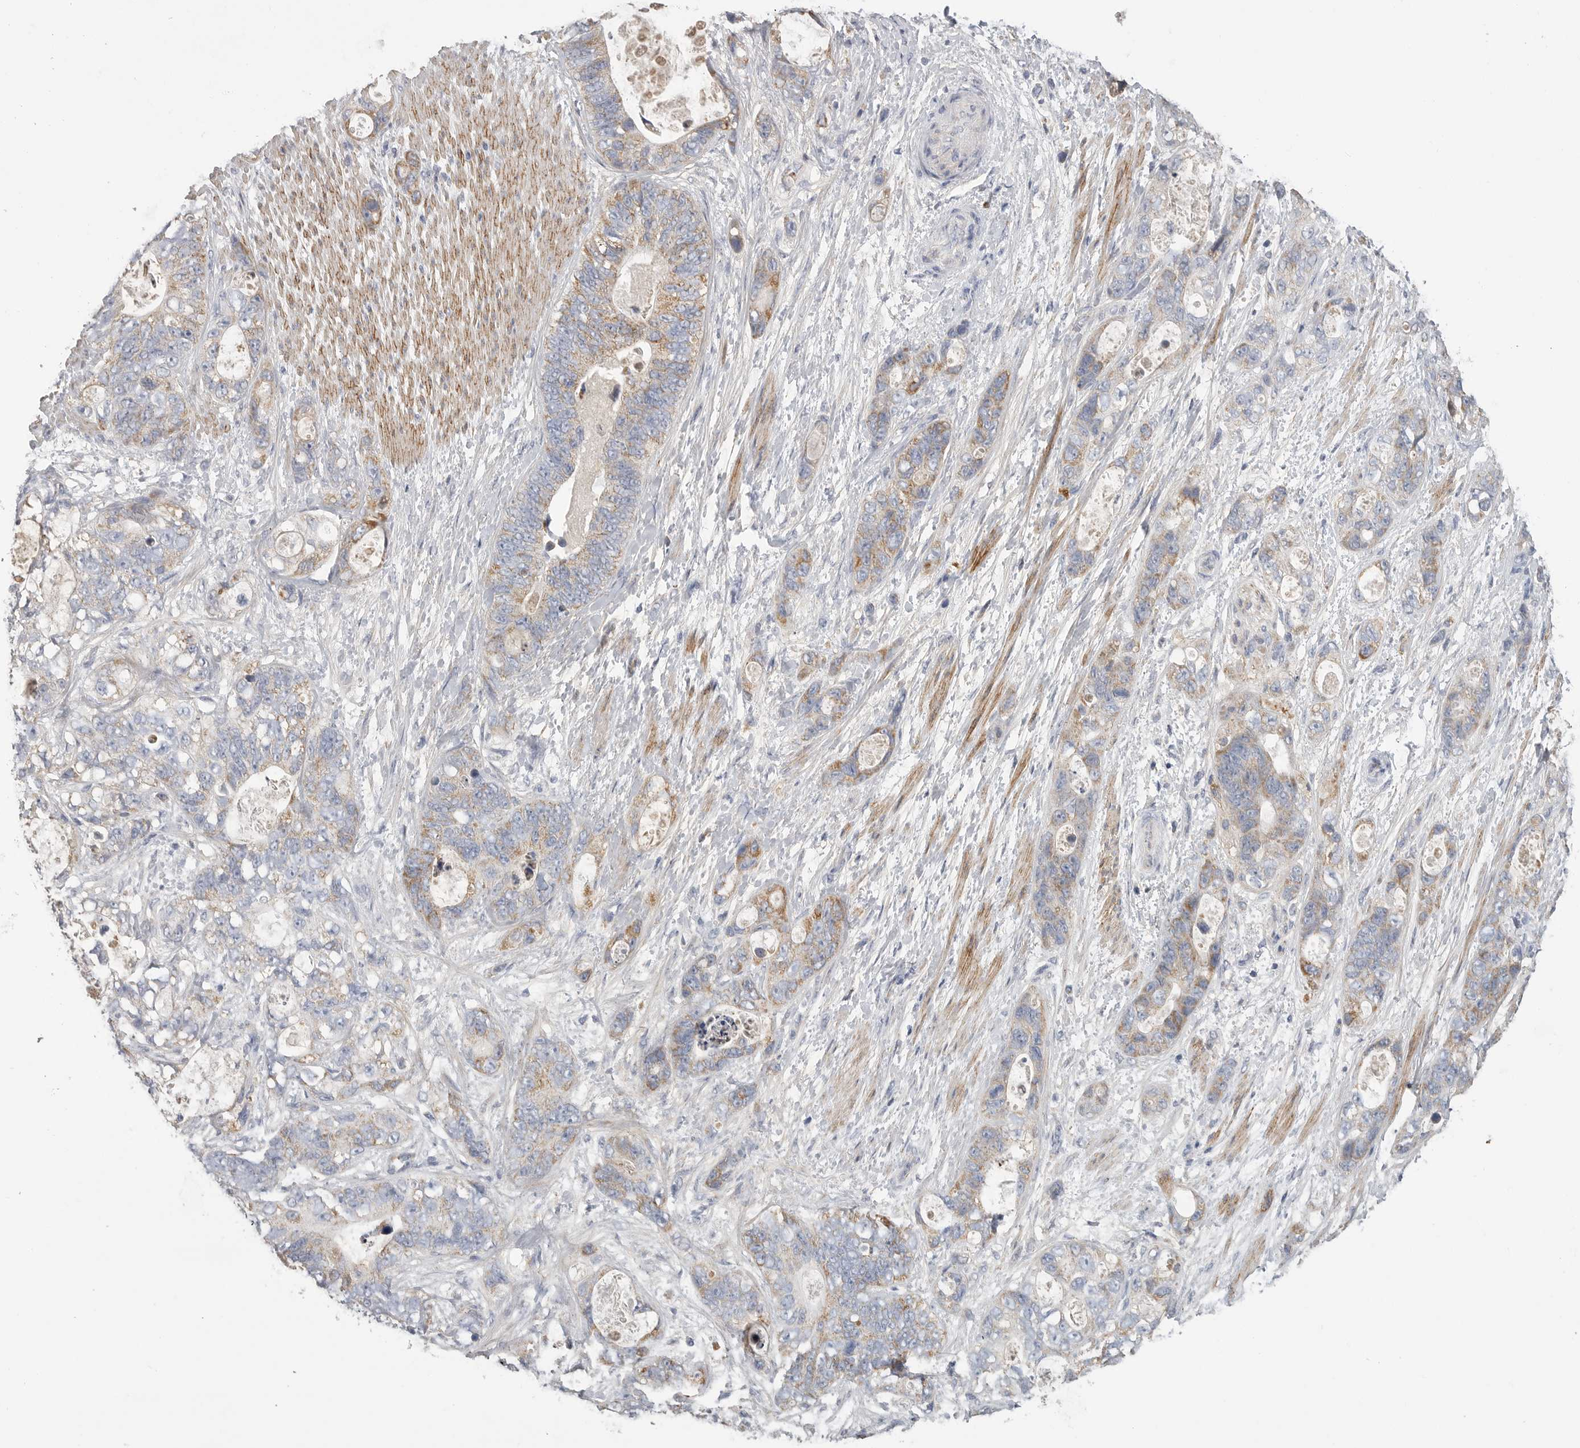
{"staining": {"intensity": "moderate", "quantity": "25%-75%", "location": "cytoplasmic/membranous"}, "tissue": "stomach cancer", "cell_type": "Tumor cells", "image_type": "cancer", "snomed": [{"axis": "morphology", "description": "Normal tissue, NOS"}, {"axis": "morphology", "description": "Adenocarcinoma, NOS"}, {"axis": "topography", "description": "Stomach"}], "caption": "A histopathology image of human stomach adenocarcinoma stained for a protein shows moderate cytoplasmic/membranous brown staining in tumor cells.", "gene": "SDC3", "patient": {"sex": "female", "age": 89}}